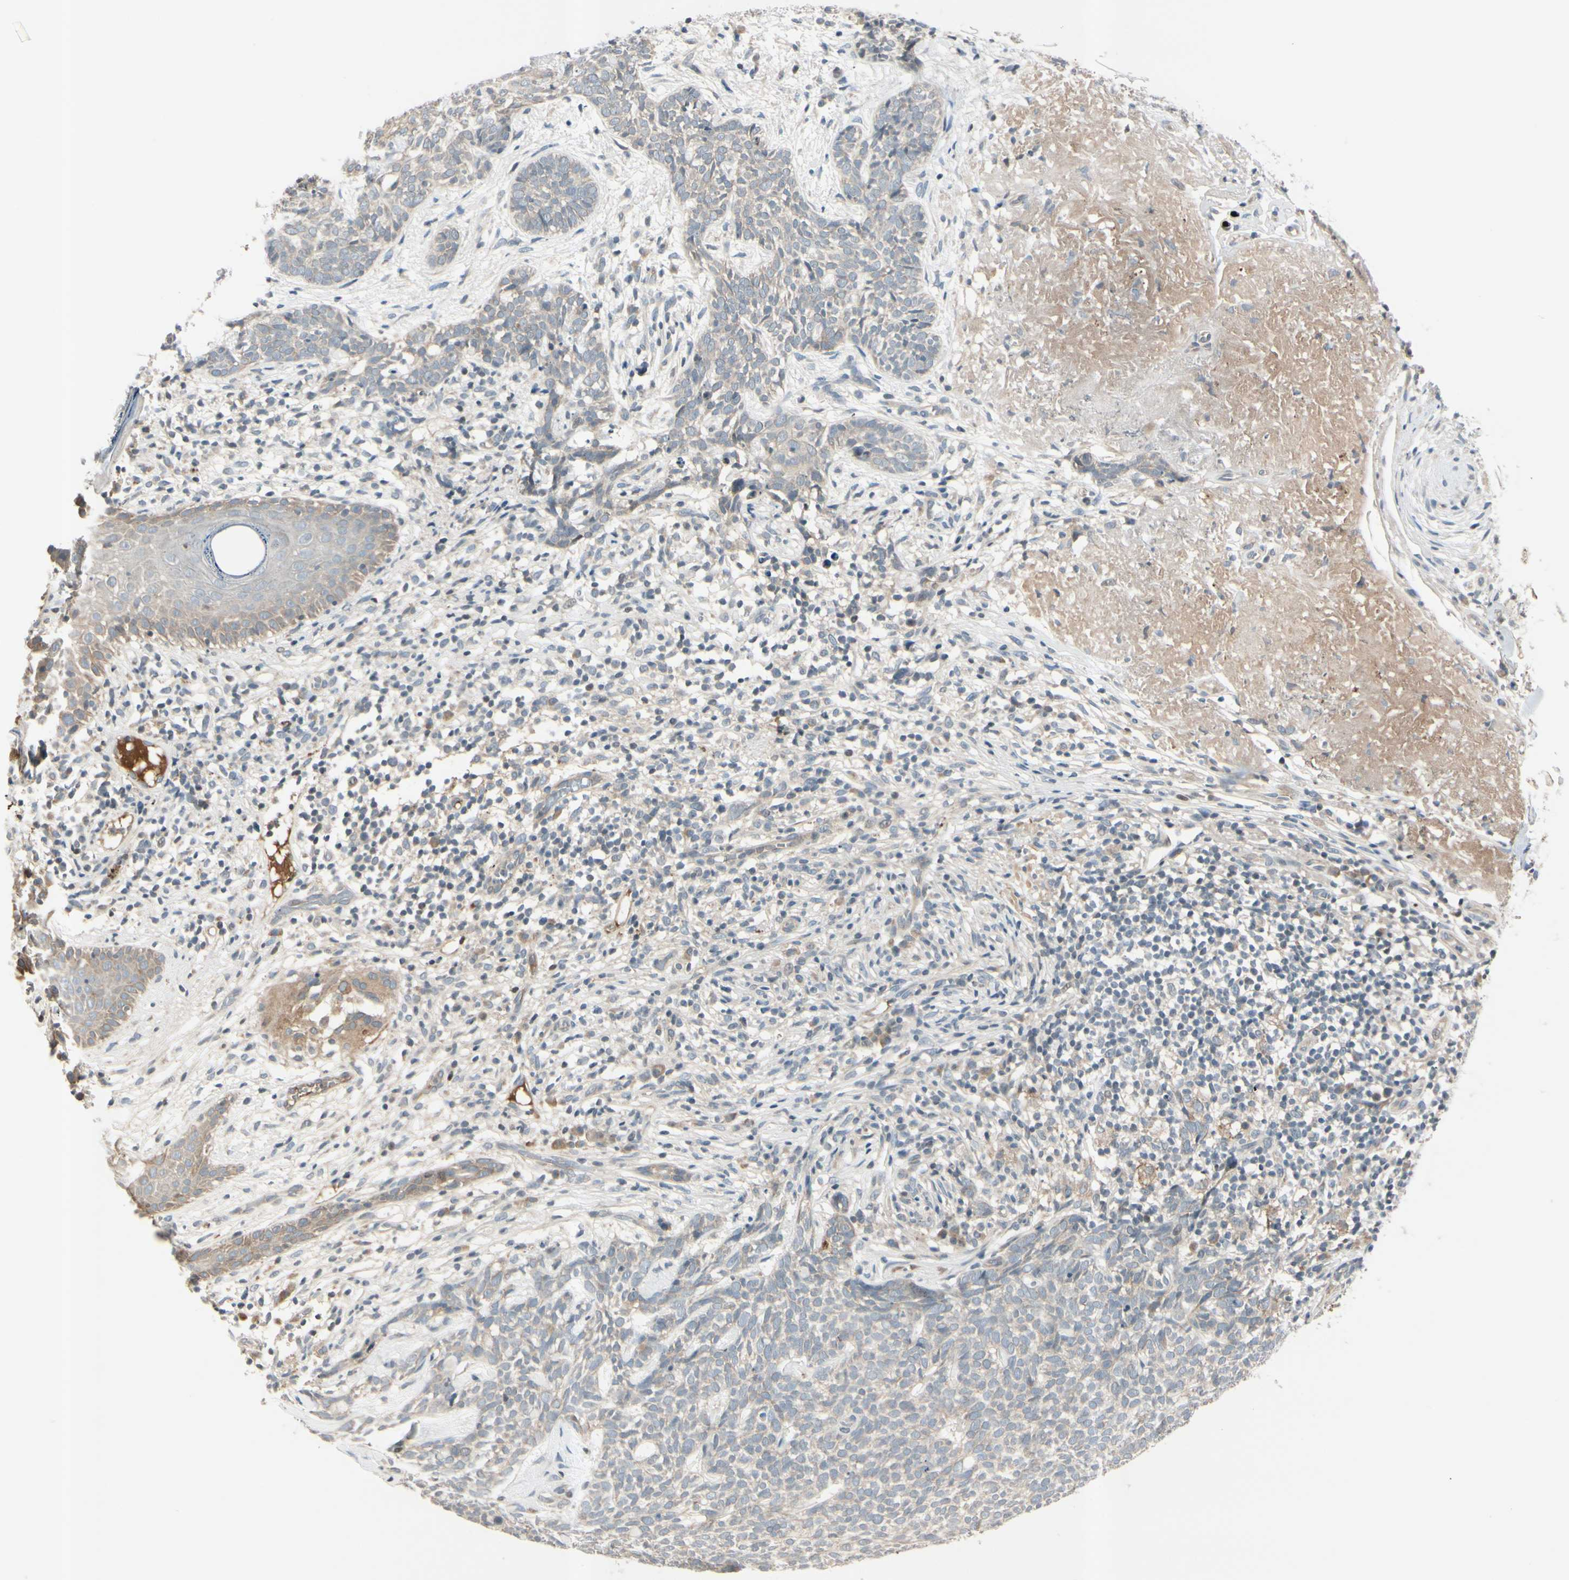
{"staining": {"intensity": "weak", "quantity": "25%-75%", "location": "cytoplasmic/membranous"}, "tissue": "skin cancer", "cell_type": "Tumor cells", "image_type": "cancer", "snomed": [{"axis": "morphology", "description": "Basal cell carcinoma"}, {"axis": "topography", "description": "Skin"}], "caption": "IHC (DAB (3,3'-diaminobenzidine)) staining of skin cancer displays weak cytoplasmic/membranous protein positivity in about 25%-75% of tumor cells.", "gene": "ICAM5", "patient": {"sex": "female", "age": 84}}